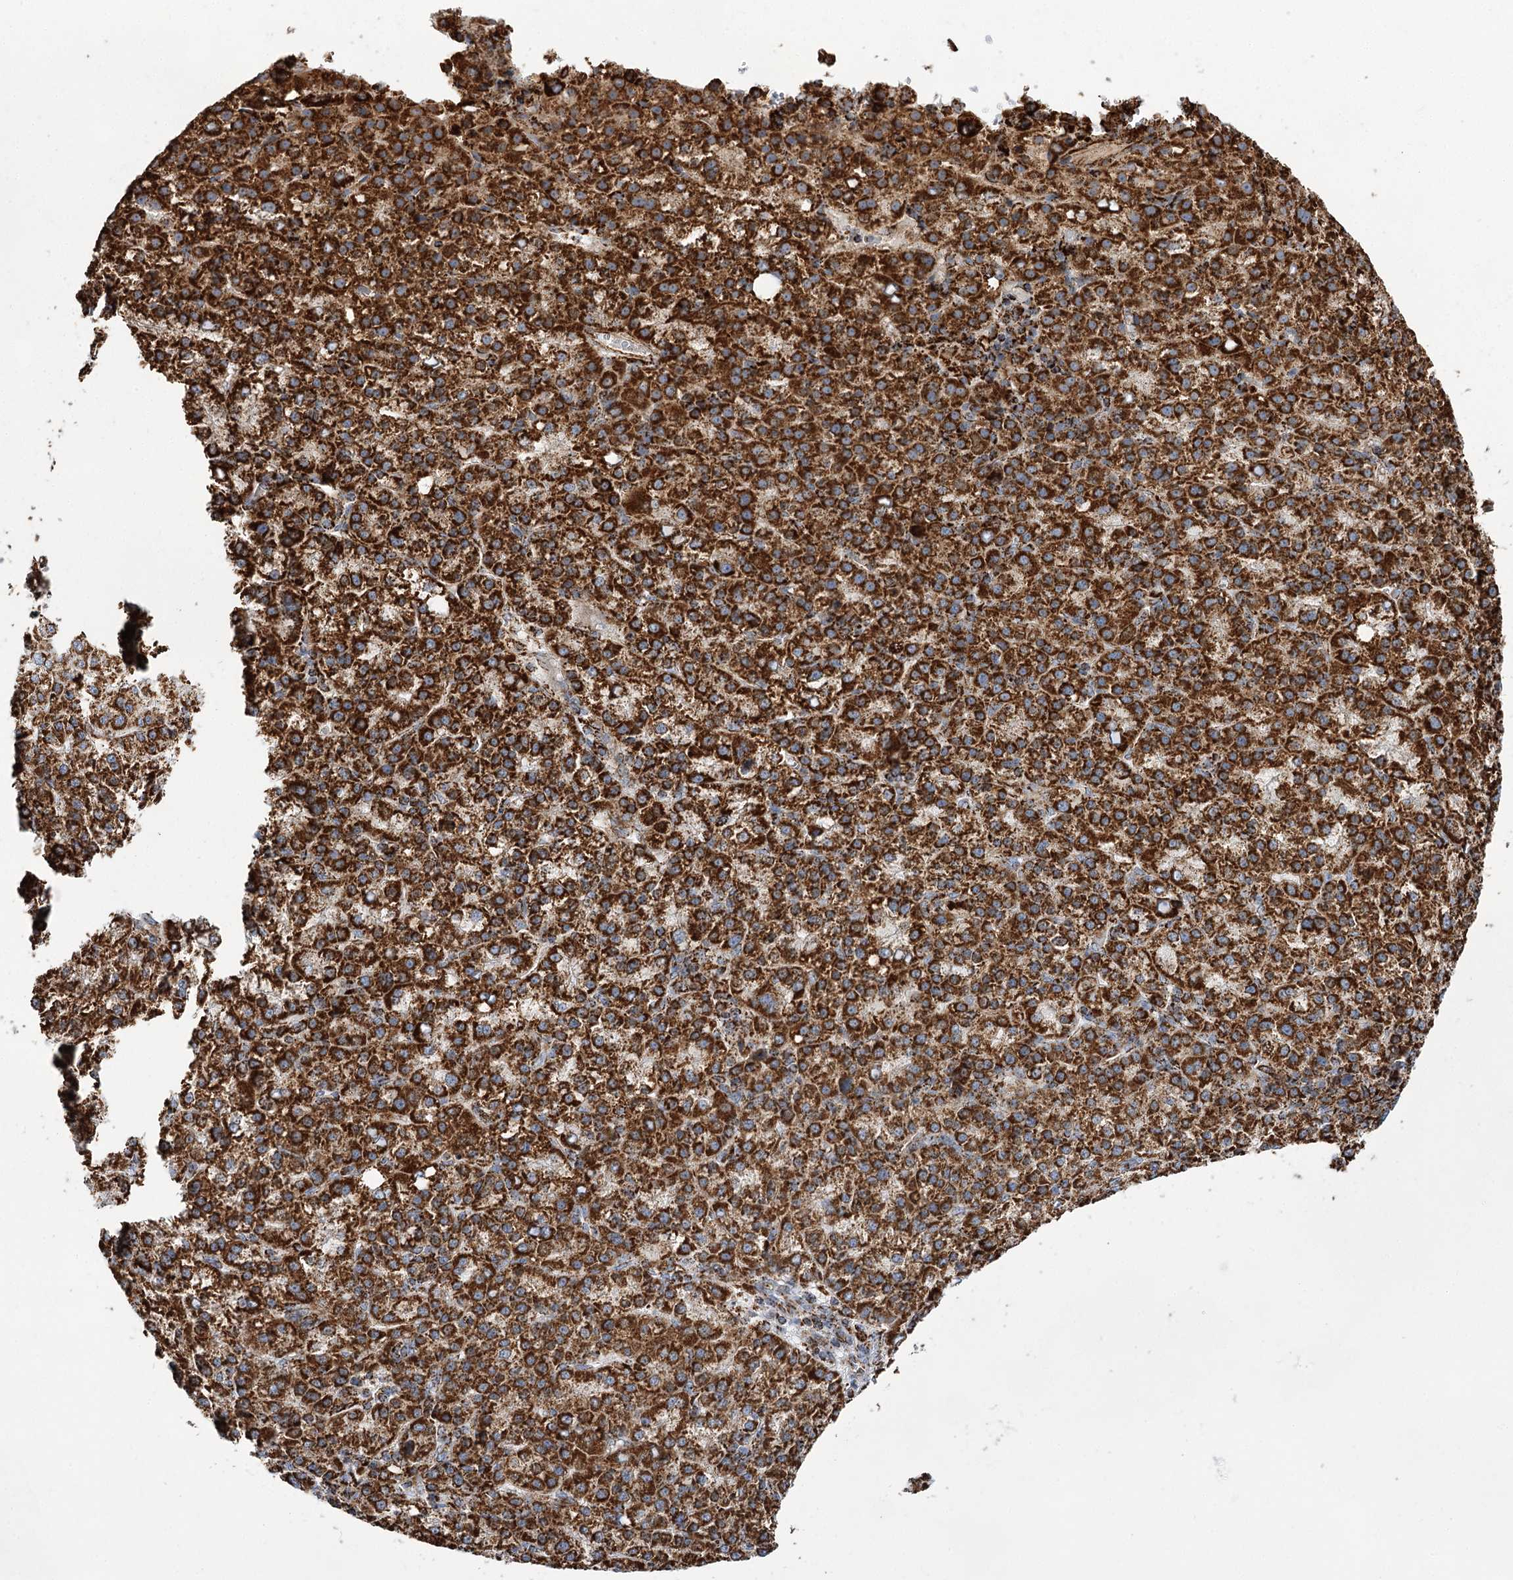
{"staining": {"intensity": "strong", "quantity": ">75%", "location": "cytoplasmic/membranous"}, "tissue": "liver cancer", "cell_type": "Tumor cells", "image_type": "cancer", "snomed": [{"axis": "morphology", "description": "Carcinoma, Hepatocellular, NOS"}, {"axis": "topography", "description": "Liver"}], "caption": "A brown stain highlights strong cytoplasmic/membranous positivity of a protein in human liver cancer (hepatocellular carcinoma) tumor cells.", "gene": "NADK2", "patient": {"sex": "female", "age": 58}}